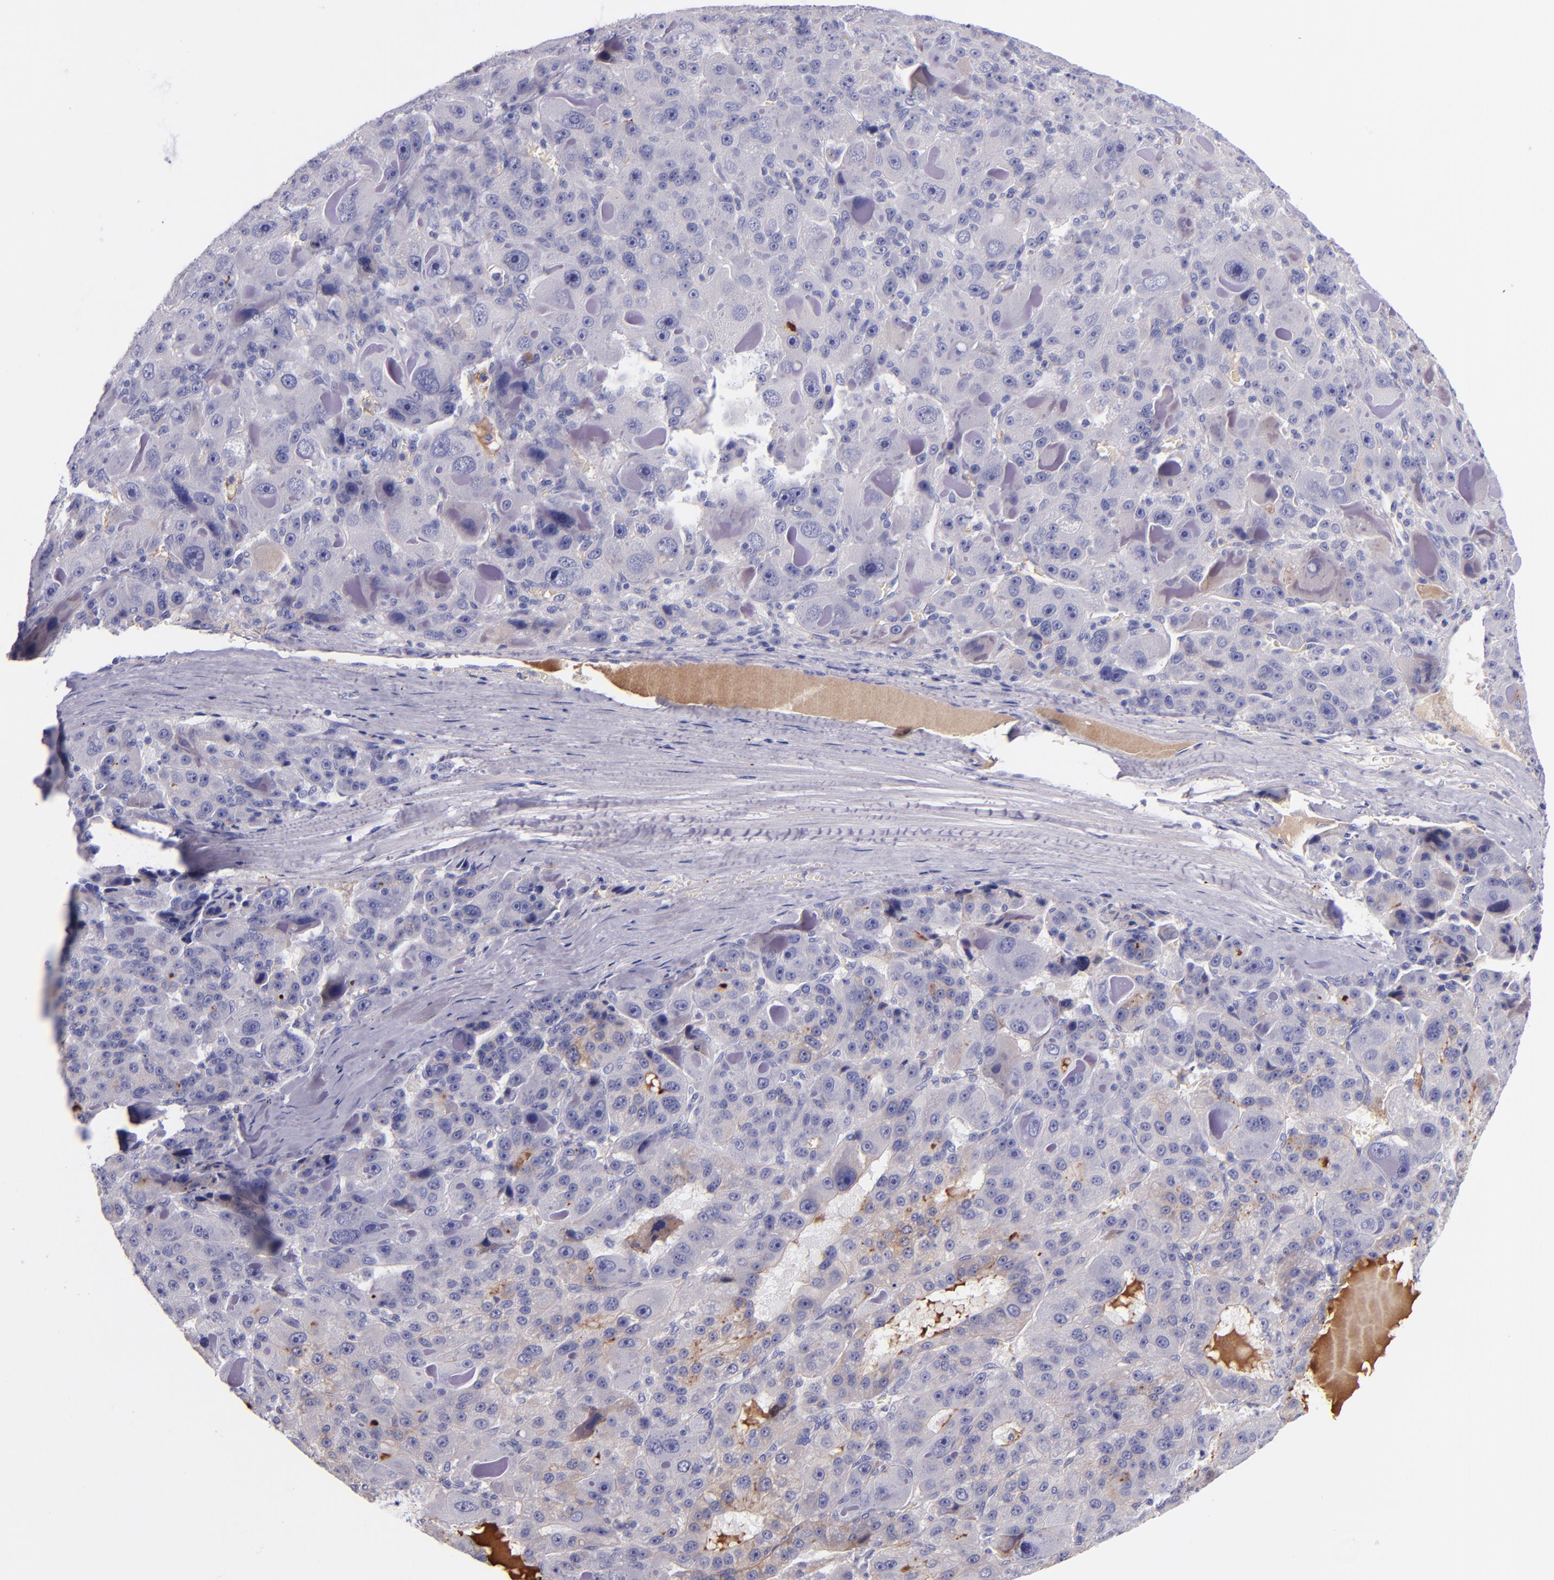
{"staining": {"intensity": "weak", "quantity": "25%-75%", "location": "cytoplasmic/membranous"}, "tissue": "liver cancer", "cell_type": "Tumor cells", "image_type": "cancer", "snomed": [{"axis": "morphology", "description": "Carcinoma, Hepatocellular, NOS"}, {"axis": "topography", "description": "Liver"}], "caption": "Protein expression analysis of human hepatocellular carcinoma (liver) reveals weak cytoplasmic/membranous staining in about 25%-75% of tumor cells.", "gene": "KNG1", "patient": {"sex": "male", "age": 76}}